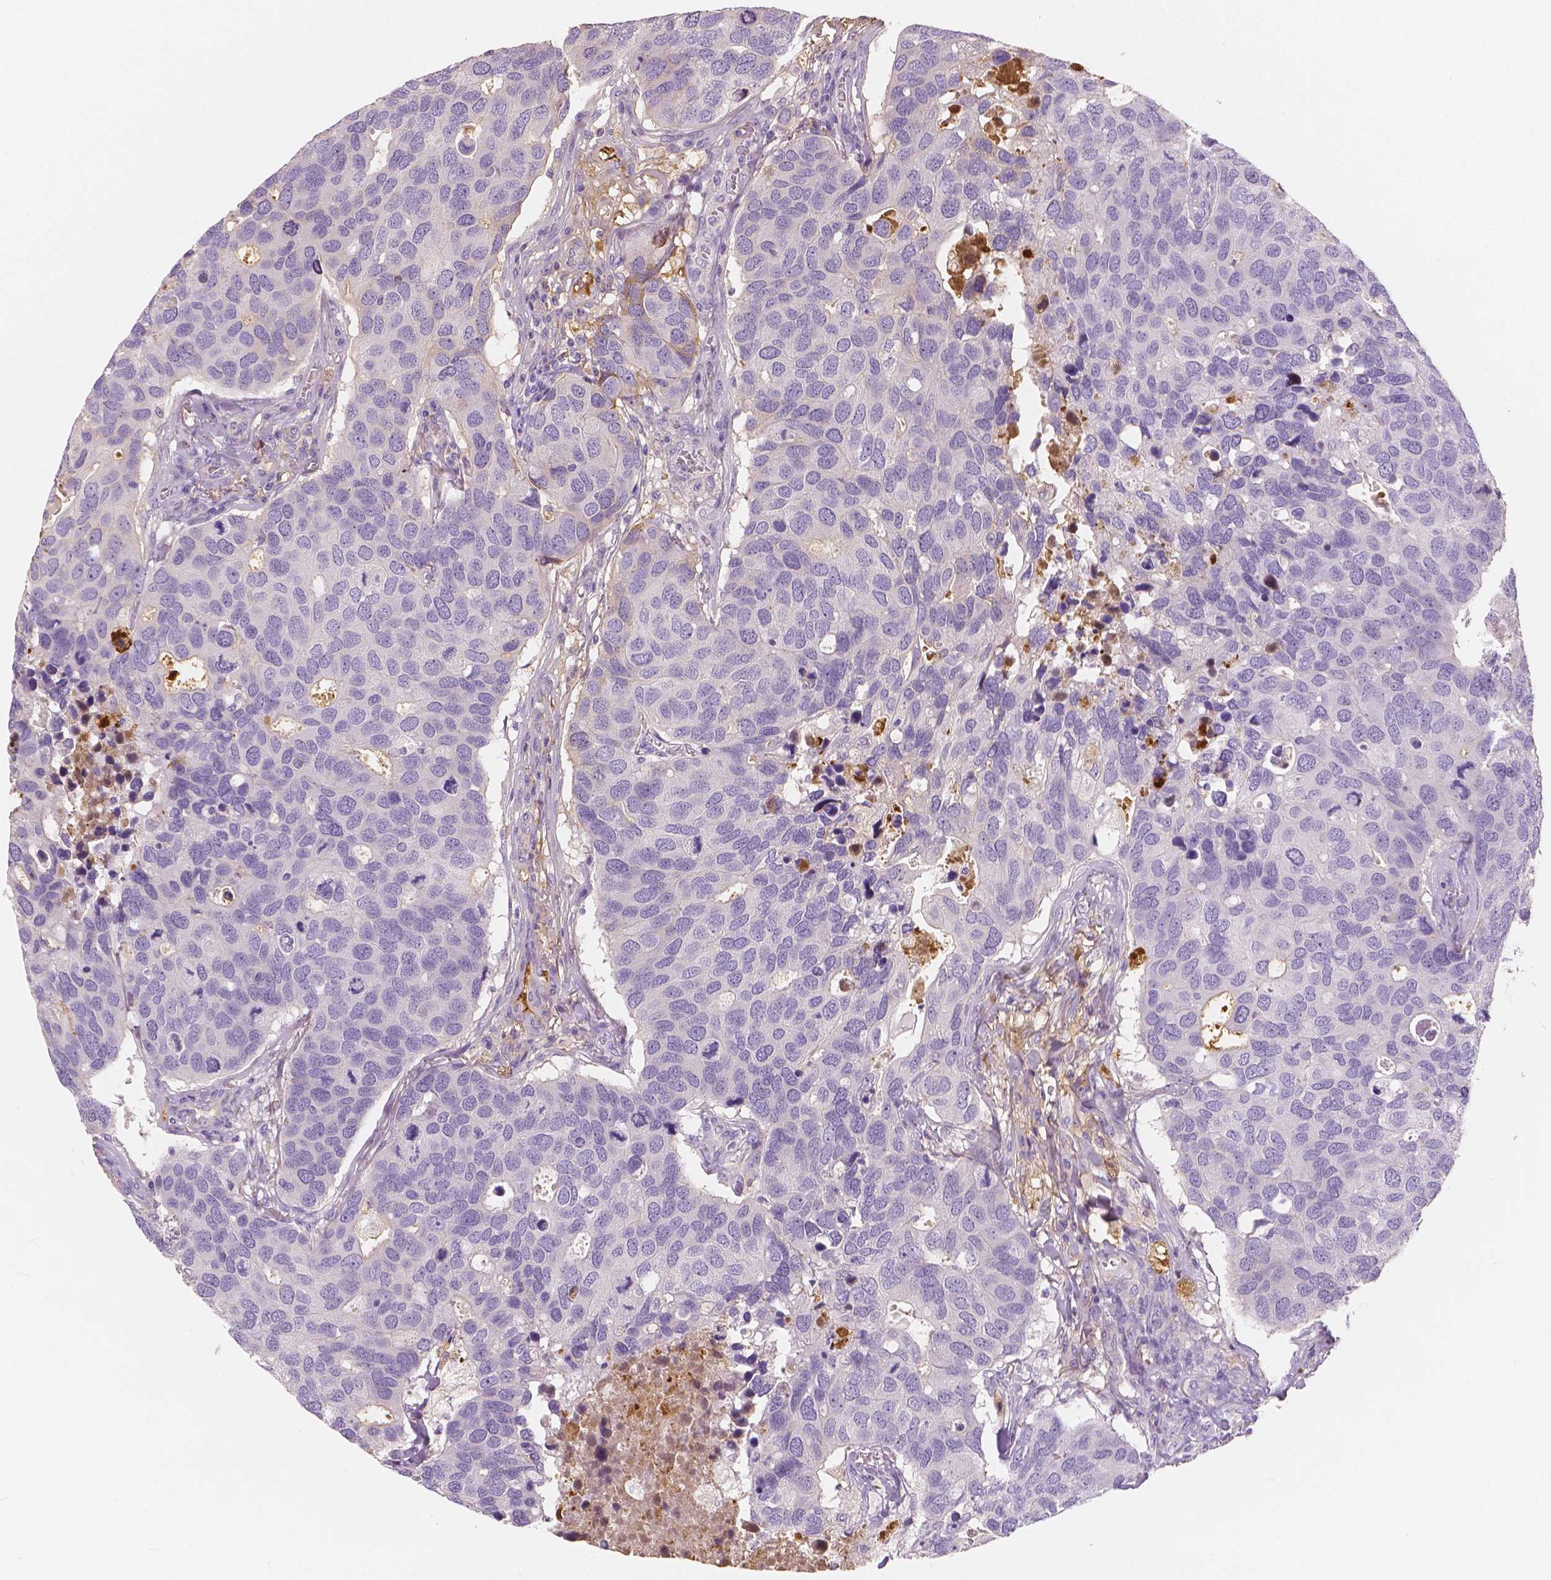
{"staining": {"intensity": "negative", "quantity": "none", "location": "none"}, "tissue": "breast cancer", "cell_type": "Tumor cells", "image_type": "cancer", "snomed": [{"axis": "morphology", "description": "Duct carcinoma"}, {"axis": "topography", "description": "Breast"}], "caption": "High magnification brightfield microscopy of infiltrating ductal carcinoma (breast) stained with DAB (3,3'-diaminobenzidine) (brown) and counterstained with hematoxylin (blue): tumor cells show no significant expression.", "gene": "APOA4", "patient": {"sex": "female", "age": 83}}